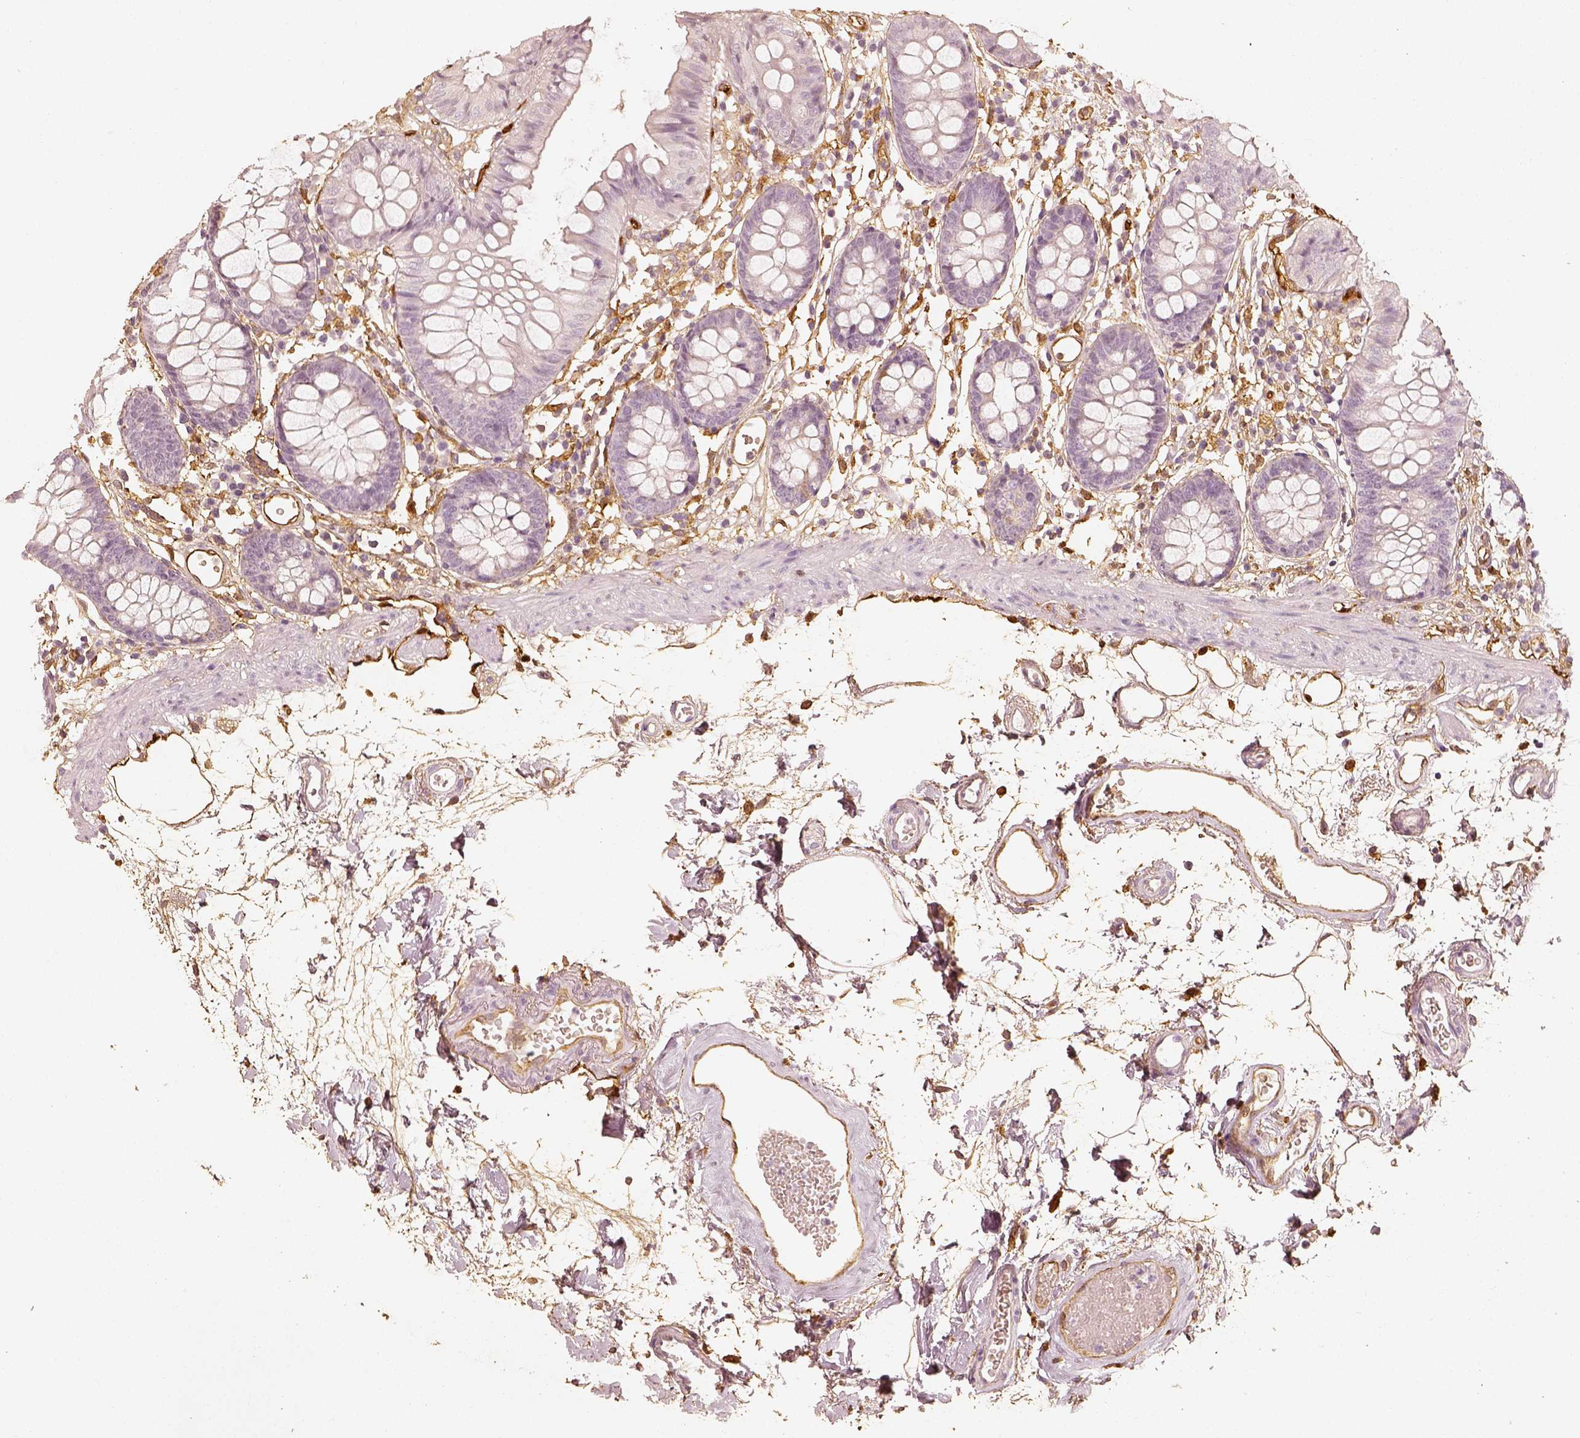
{"staining": {"intensity": "strong", "quantity": ">75%", "location": "cytoplasmic/membranous"}, "tissue": "colon", "cell_type": "Endothelial cells", "image_type": "normal", "snomed": [{"axis": "morphology", "description": "Normal tissue, NOS"}, {"axis": "topography", "description": "Colon"}], "caption": "Immunohistochemical staining of normal human colon shows high levels of strong cytoplasmic/membranous expression in about >75% of endothelial cells.", "gene": "FSCN1", "patient": {"sex": "female", "age": 84}}